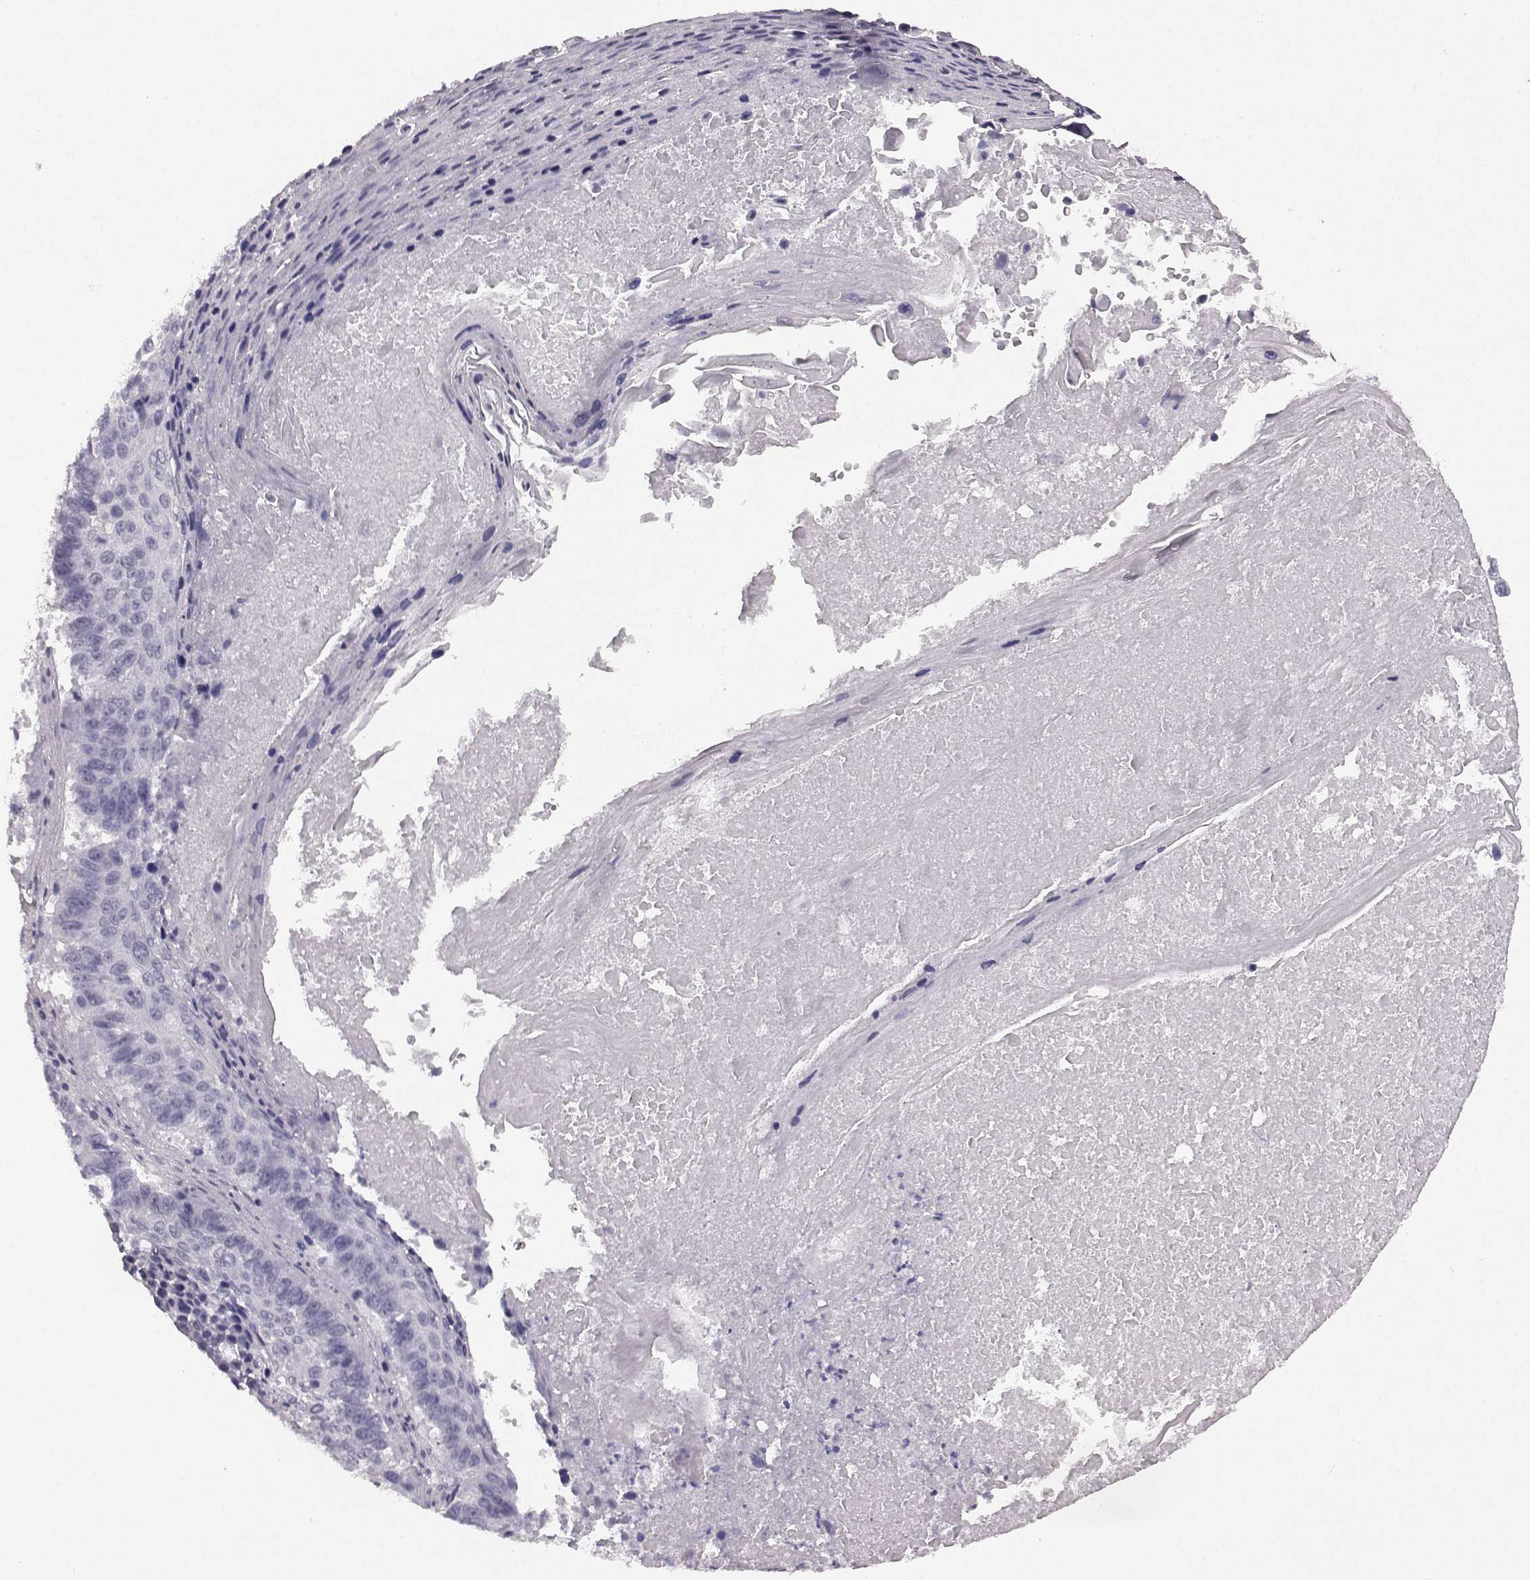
{"staining": {"intensity": "negative", "quantity": "none", "location": "none"}, "tissue": "lung cancer", "cell_type": "Tumor cells", "image_type": "cancer", "snomed": [{"axis": "morphology", "description": "Squamous cell carcinoma, NOS"}, {"axis": "topography", "description": "Lung"}], "caption": "Immunohistochemical staining of squamous cell carcinoma (lung) exhibits no significant positivity in tumor cells. (DAB immunohistochemistry visualized using brightfield microscopy, high magnification).", "gene": "AIPL1", "patient": {"sex": "male", "age": 73}}